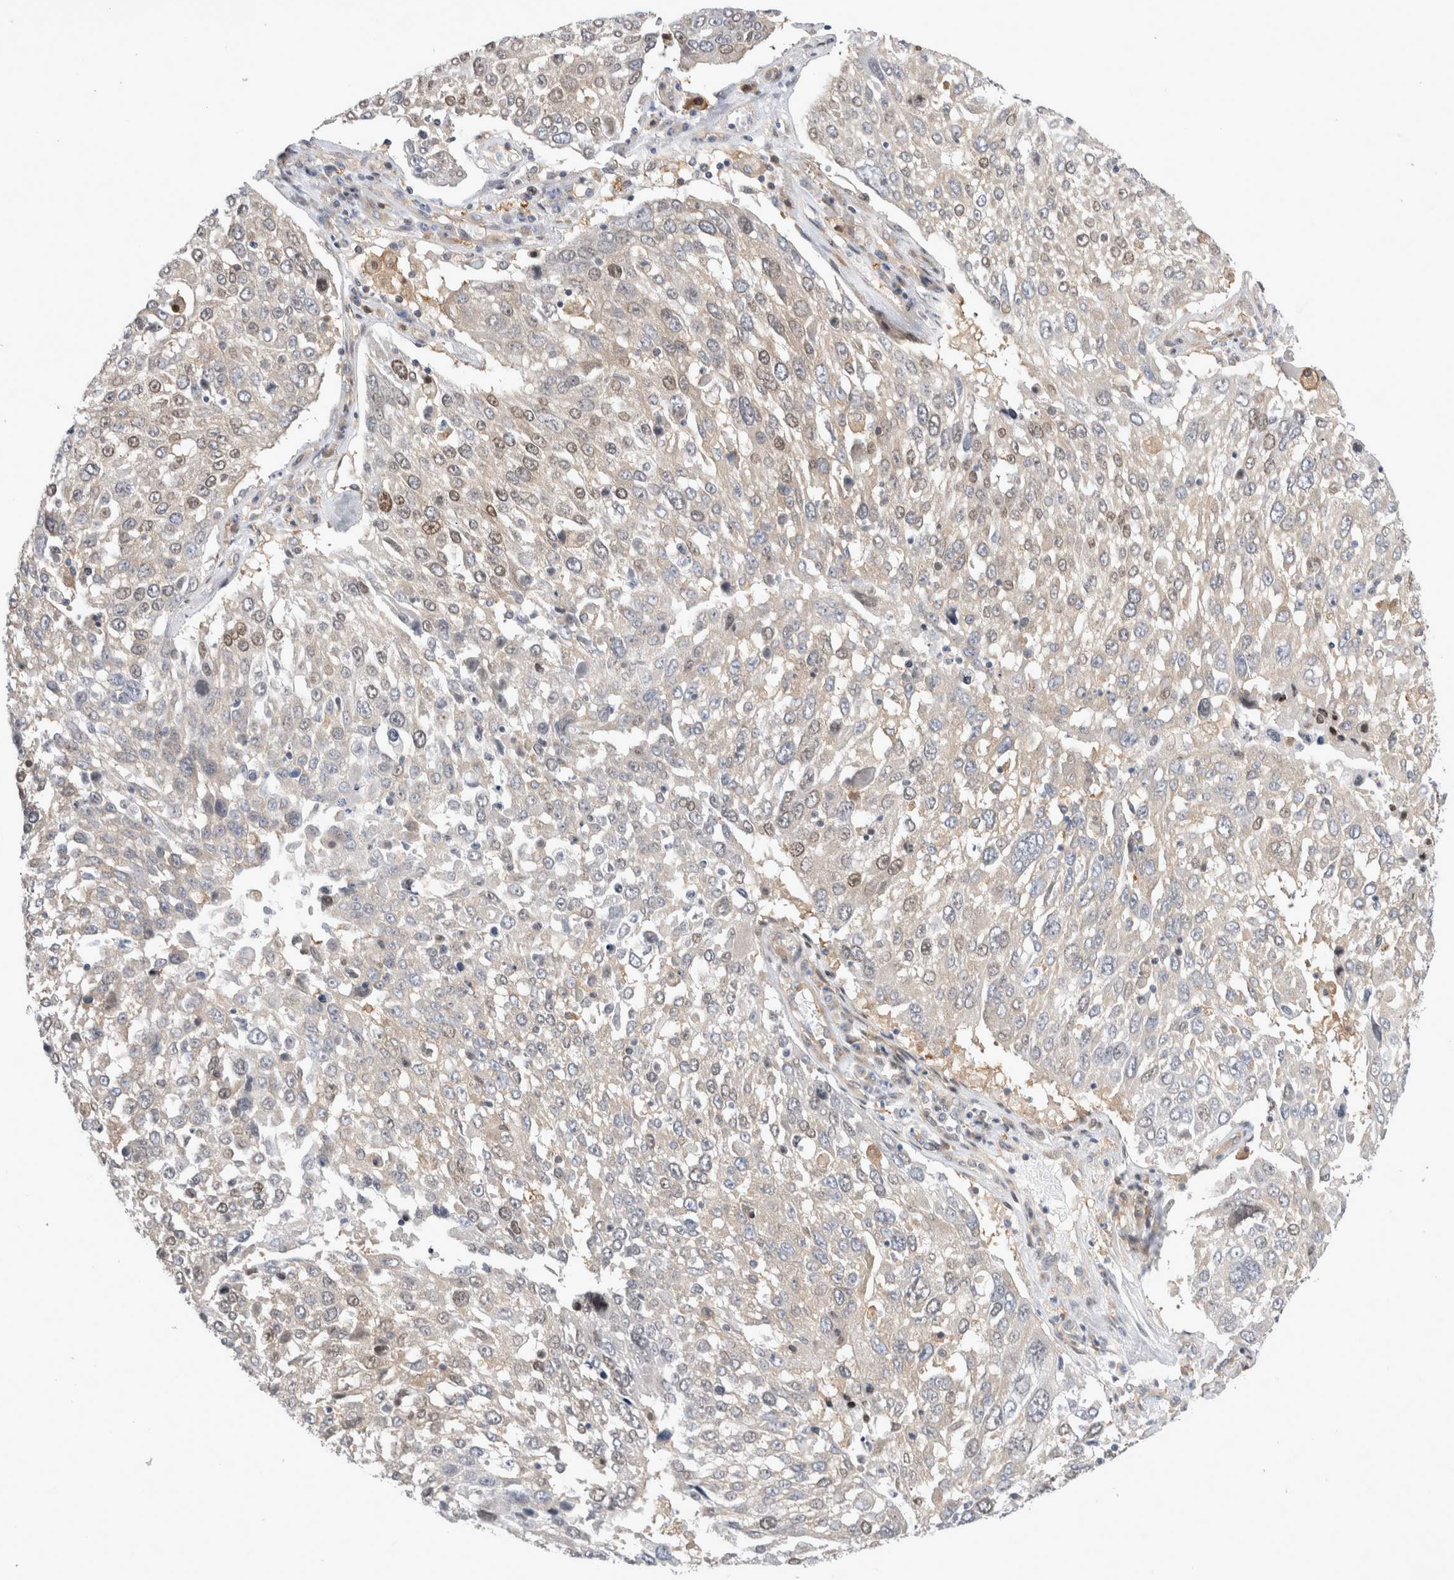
{"staining": {"intensity": "moderate", "quantity": "25%-75%", "location": "cytoplasmic/membranous,nuclear"}, "tissue": "lung cancer", "cell_type": "Tumor cells", "image_type": "cancer", "snomed": [{"axis": "morphology", "description": "Squamous cell carcinoma, NOS"}, {"axis": "topography", "description": "Lung"}], "caption": "Approximately 25%-75% of tumor cells in human squamous cell carcinoma (lung) display moderate cytoplasmic/membranous and nuclear protein staining as visualized by brown immunohistochemical staining.", "gene": "CDCA7L", "patient": {"sex": "male", "age": 65}}